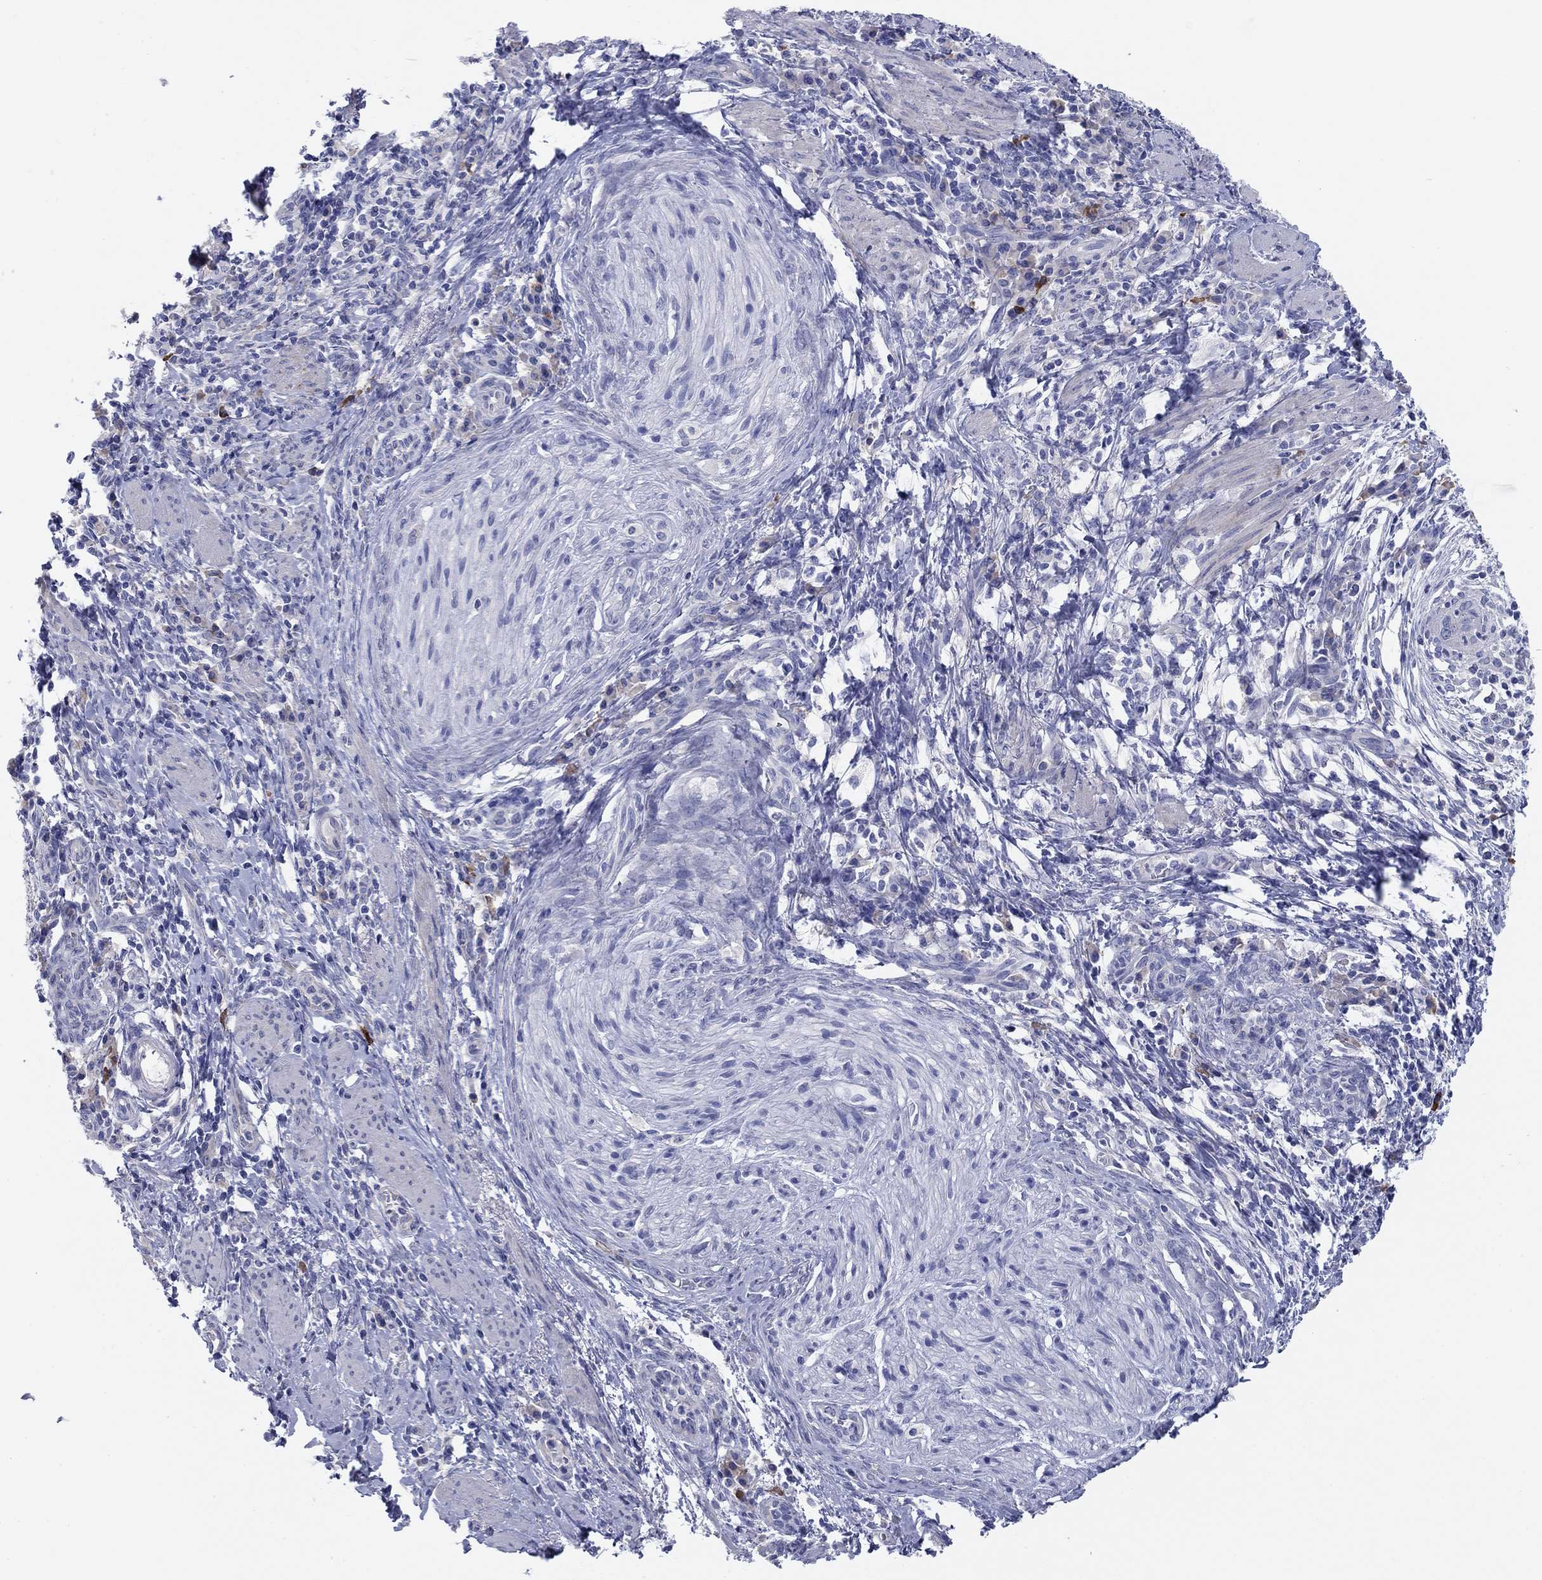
{"staining": {"intensity": "negative", "quantity": "none", "location": "none"}, "tissue": "cervical cancer", "cell_type": "Tumor cells", "image_type": "cancer", "snomed": [{"axis": "morphology", "description": "Squamous cell carcinoma, NOS"}, {"axis": "topography", "description": "Cervix"}], "caption": "Immunohistochemistry (IHC) micrograph of neoplastic tissue: squamous cell carcinoma (cervical) stained with DAB shows no significant protein staining in tumor cells.", "gene": "GRK7", "patient": {"sex": "female", "age": 26}}